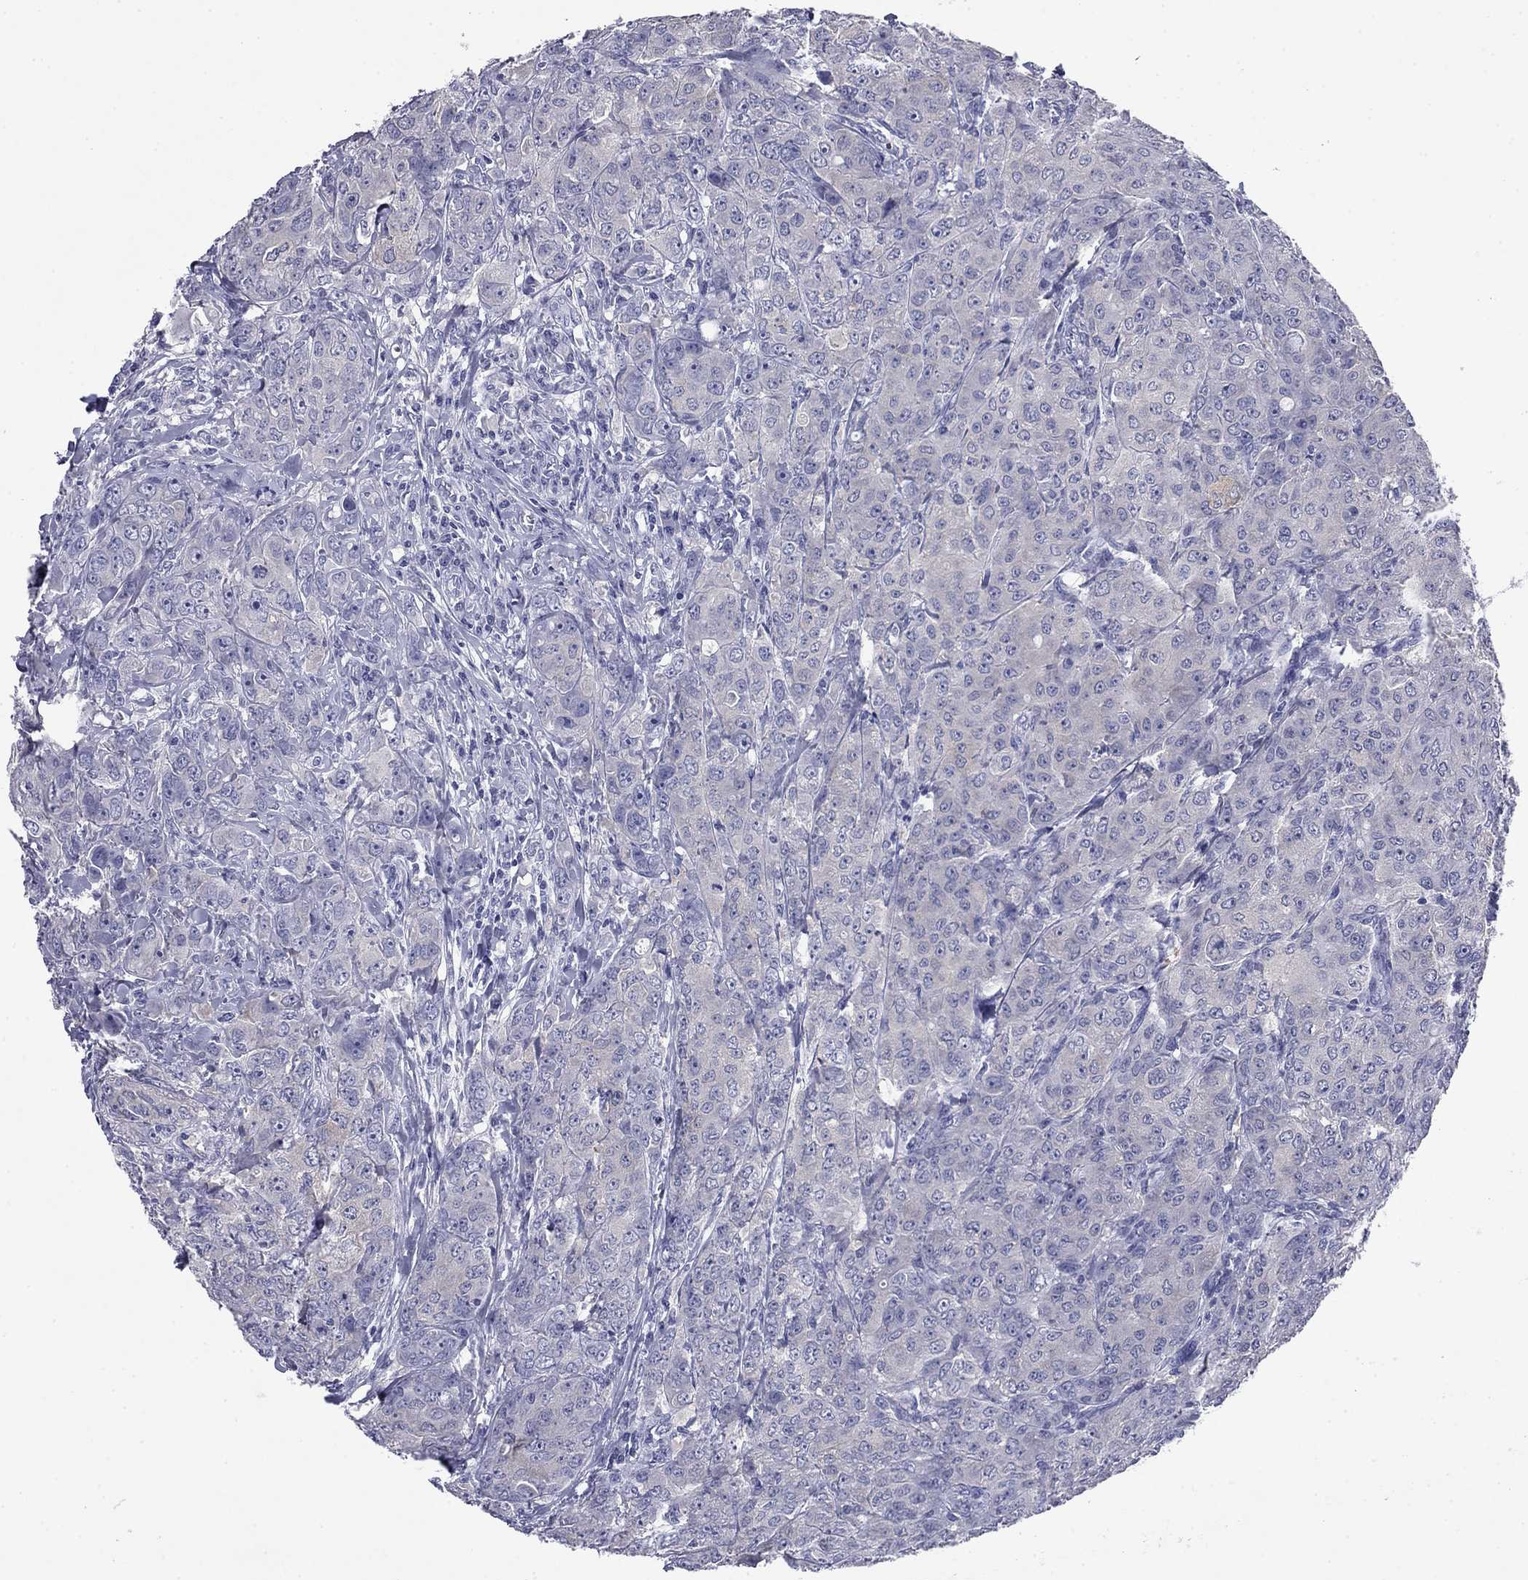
{"staining": {"intensity": "negative", "quantity": "none", "location": "none"}, "tissue": "breast cancer", "cell_type": "Tumor cells", "image_type": "cancer", "snomed": [{"axis": "morphology", "description": "Duct carcinoma"}, {"axis": "topography", "description": "Breast"}], "caption": "IHC of human breast cancer reveals no expression in tumor cells. (DAB immunohistochemistry (IHC) with hematoxylin counter stain).", "gene": "CFAP119", "patient": {"sex": "female", "age": 43}}